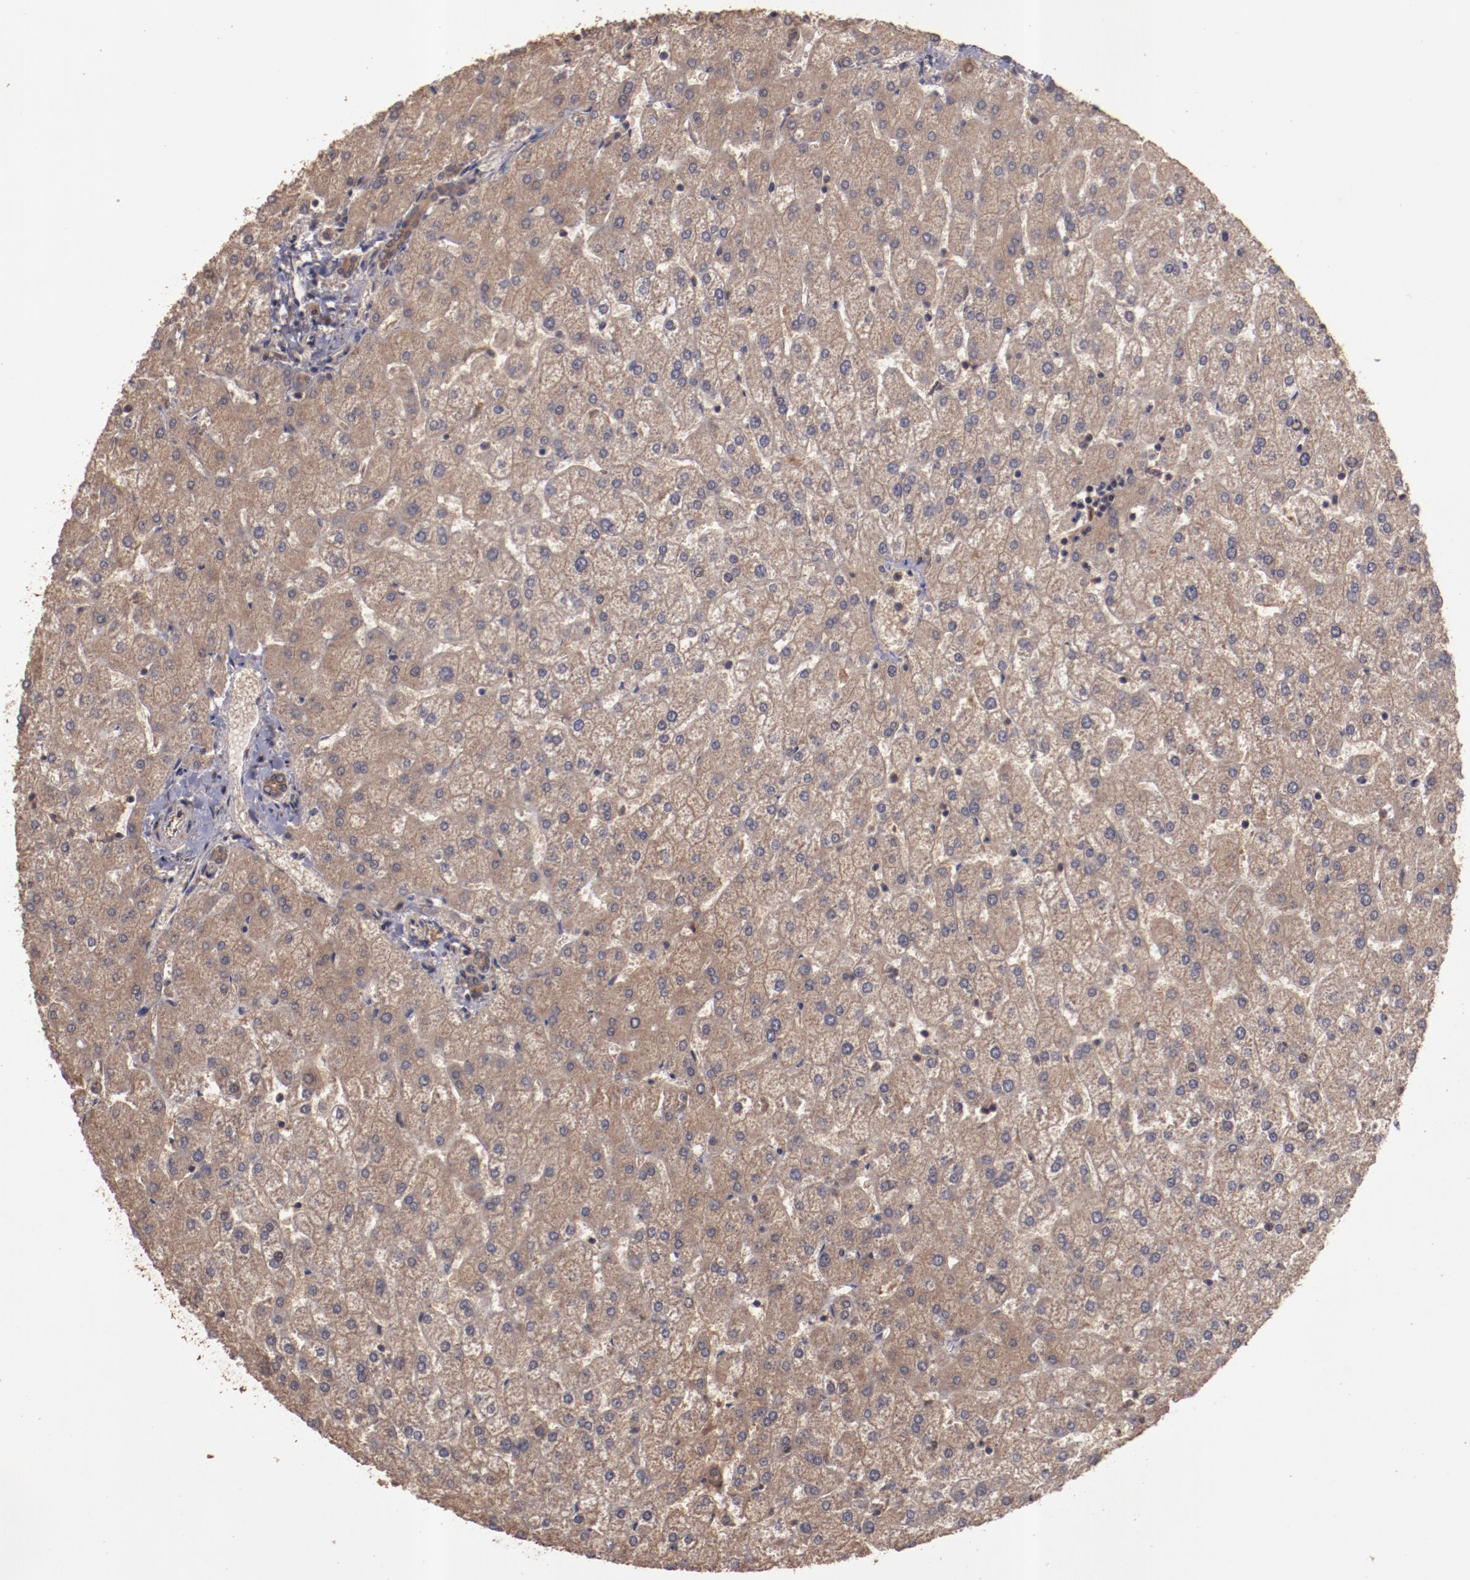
{"staining": {"intensity": "strong", "quantity": ">75%", "location": "cytoplasmic/membranous"}, "tissue": "liver", "cell_type": "Cholangiocytes", "image_type": "normal", "snomed": [{"axis": "morphology", "description": "Normal tissue, NOS"}, {"axis": "topography", "description": "Liver"}], "caption": "Immunohistochemical staining of normal liver exhibits strong cytoplasmic/membranous protein positivity in about >75% of cholangiocytes.", "gene": "TXNDC16", "patient": {"sex": "female", "age": 32}}